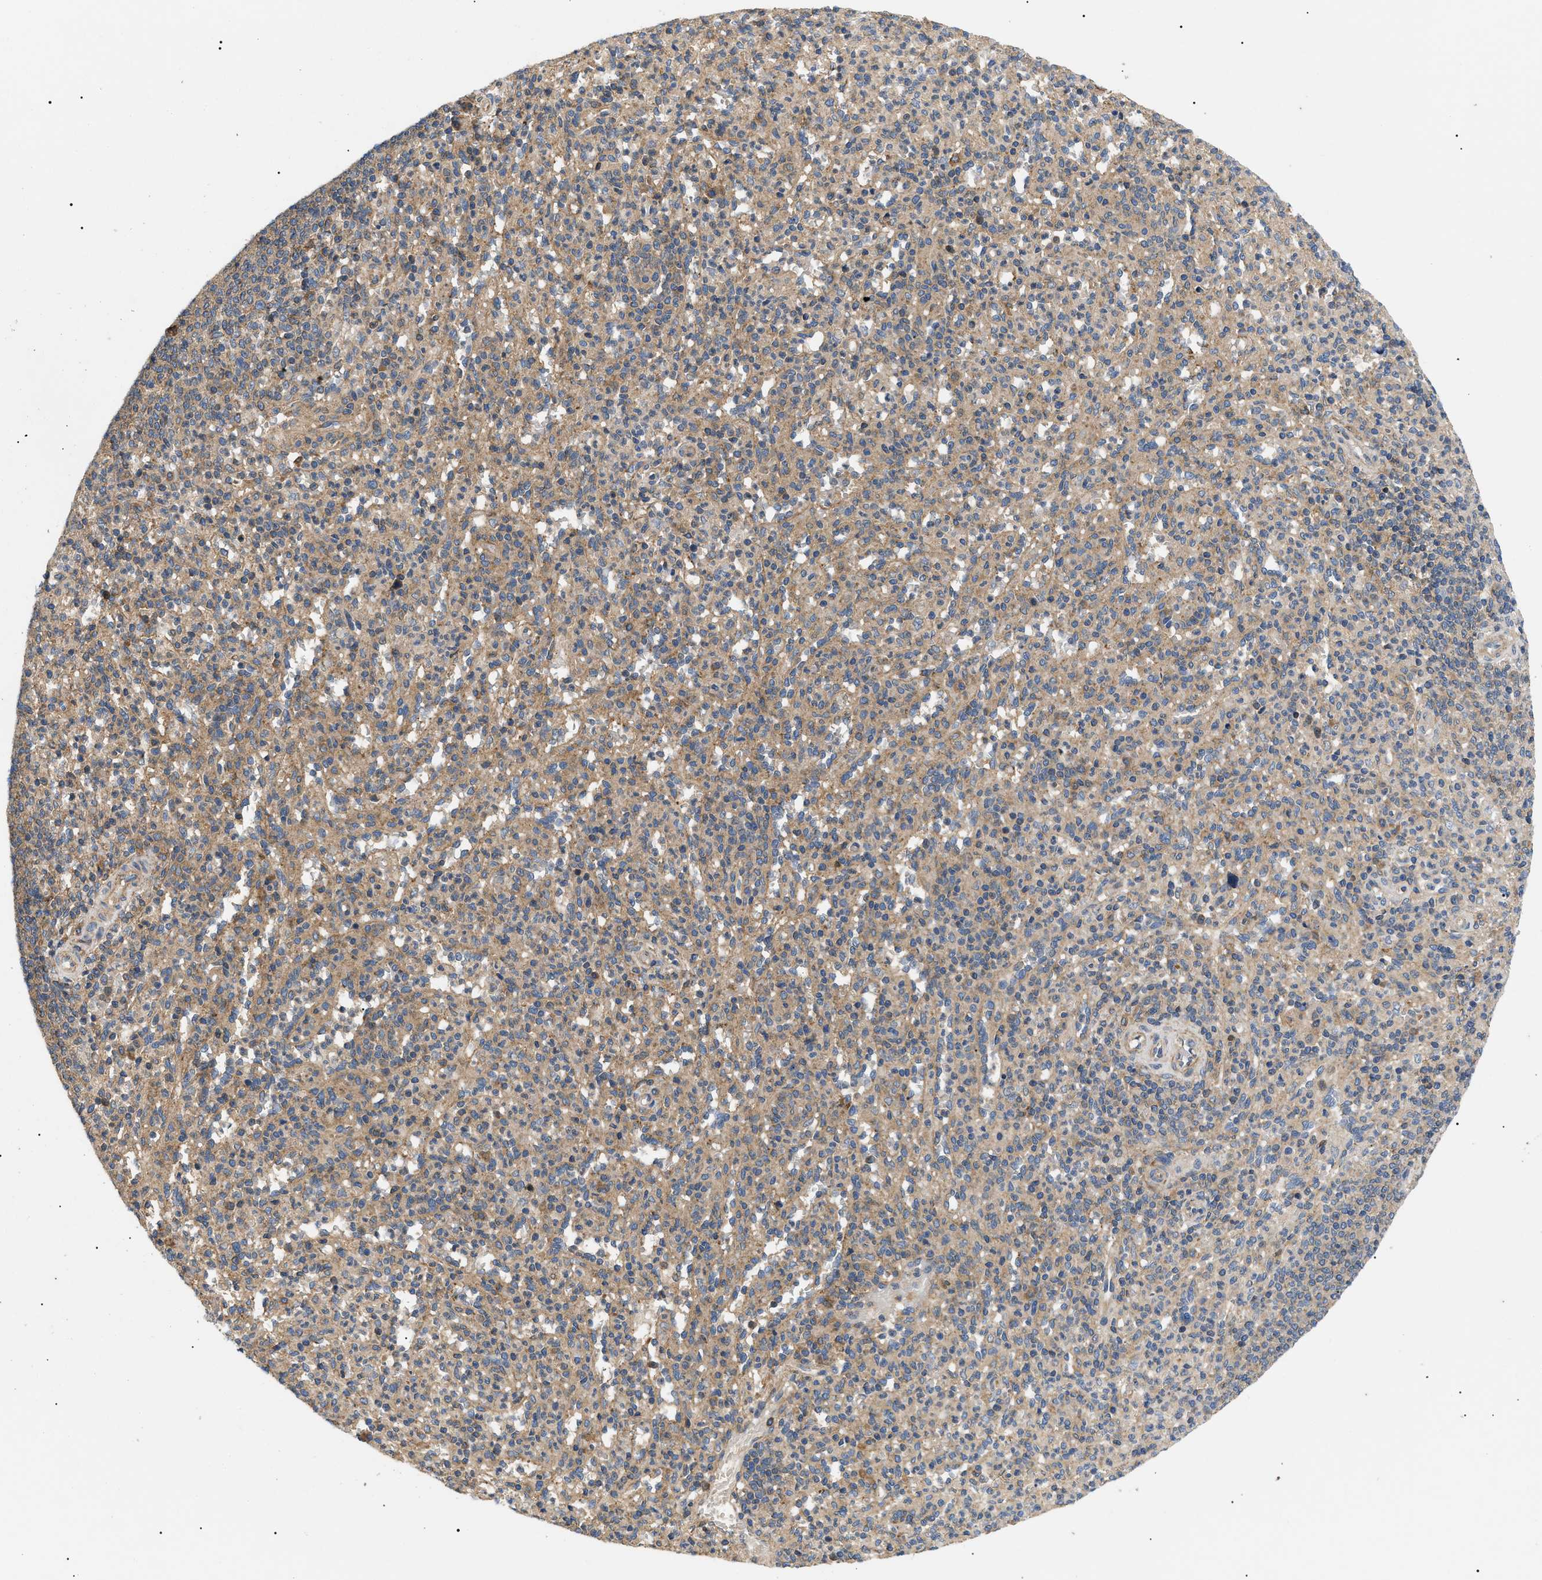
{"staining": {"intensity": "weak", "quantity": ">75%", "location": "cytoplasmic/membranous"}, "tissue": "spleen", "cell_type": "Cells in red pulp", "image_type": "normal", "snomed": [{"axis": "morphology", "description": "Normal tissue, NOS"}, {"axis": "topography", "description": "Spleen"}], "caption": "Immunohistochemical staining of unremarkable human spleen reveals weak cytoplasmic/membranous protein expression in approximately >75% of cells in red pulp.", "gene": "PPM1B", "patient": {"sex": "male", "age": 36}}